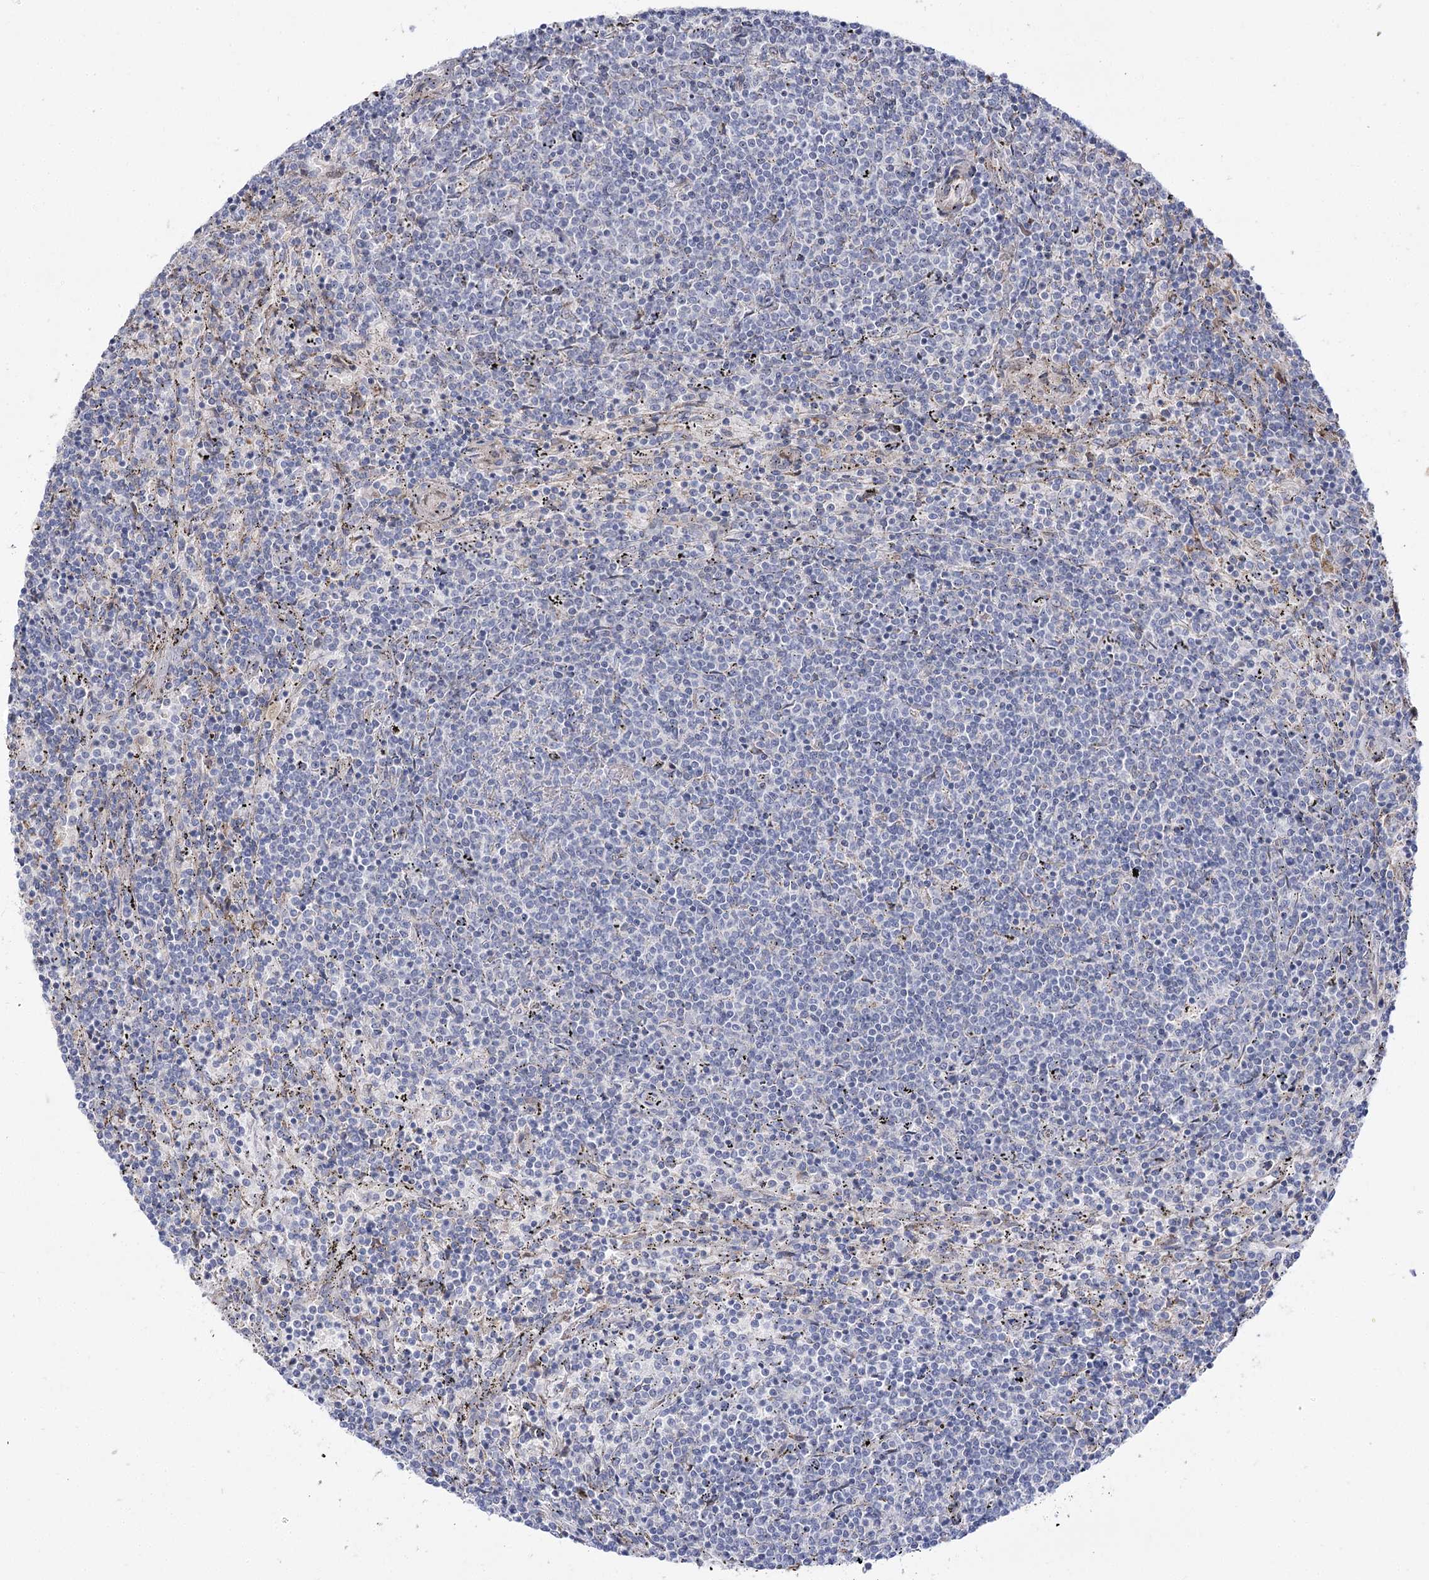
{"staining": {"intensity": "negative", "quantity": "none", "location": "none"}, "tissue": "lymphoma", "cell_type": "Tumor cells", "image_type": "cancer", "snomed": [{"axis": "morphology", "description": "Malignant lymphoma, non-Hodgkin's type, Low grade"}, {"axis": "topography", "description": "Spleen"}], "caption": "Low-grade malignant lymphoma, non-Hodgkin's type was stained to show a protein in brown. There is no significant positivity in tumor cells.", "gene": "SUOX", "patient": {"sex": "female", "age": 50}}